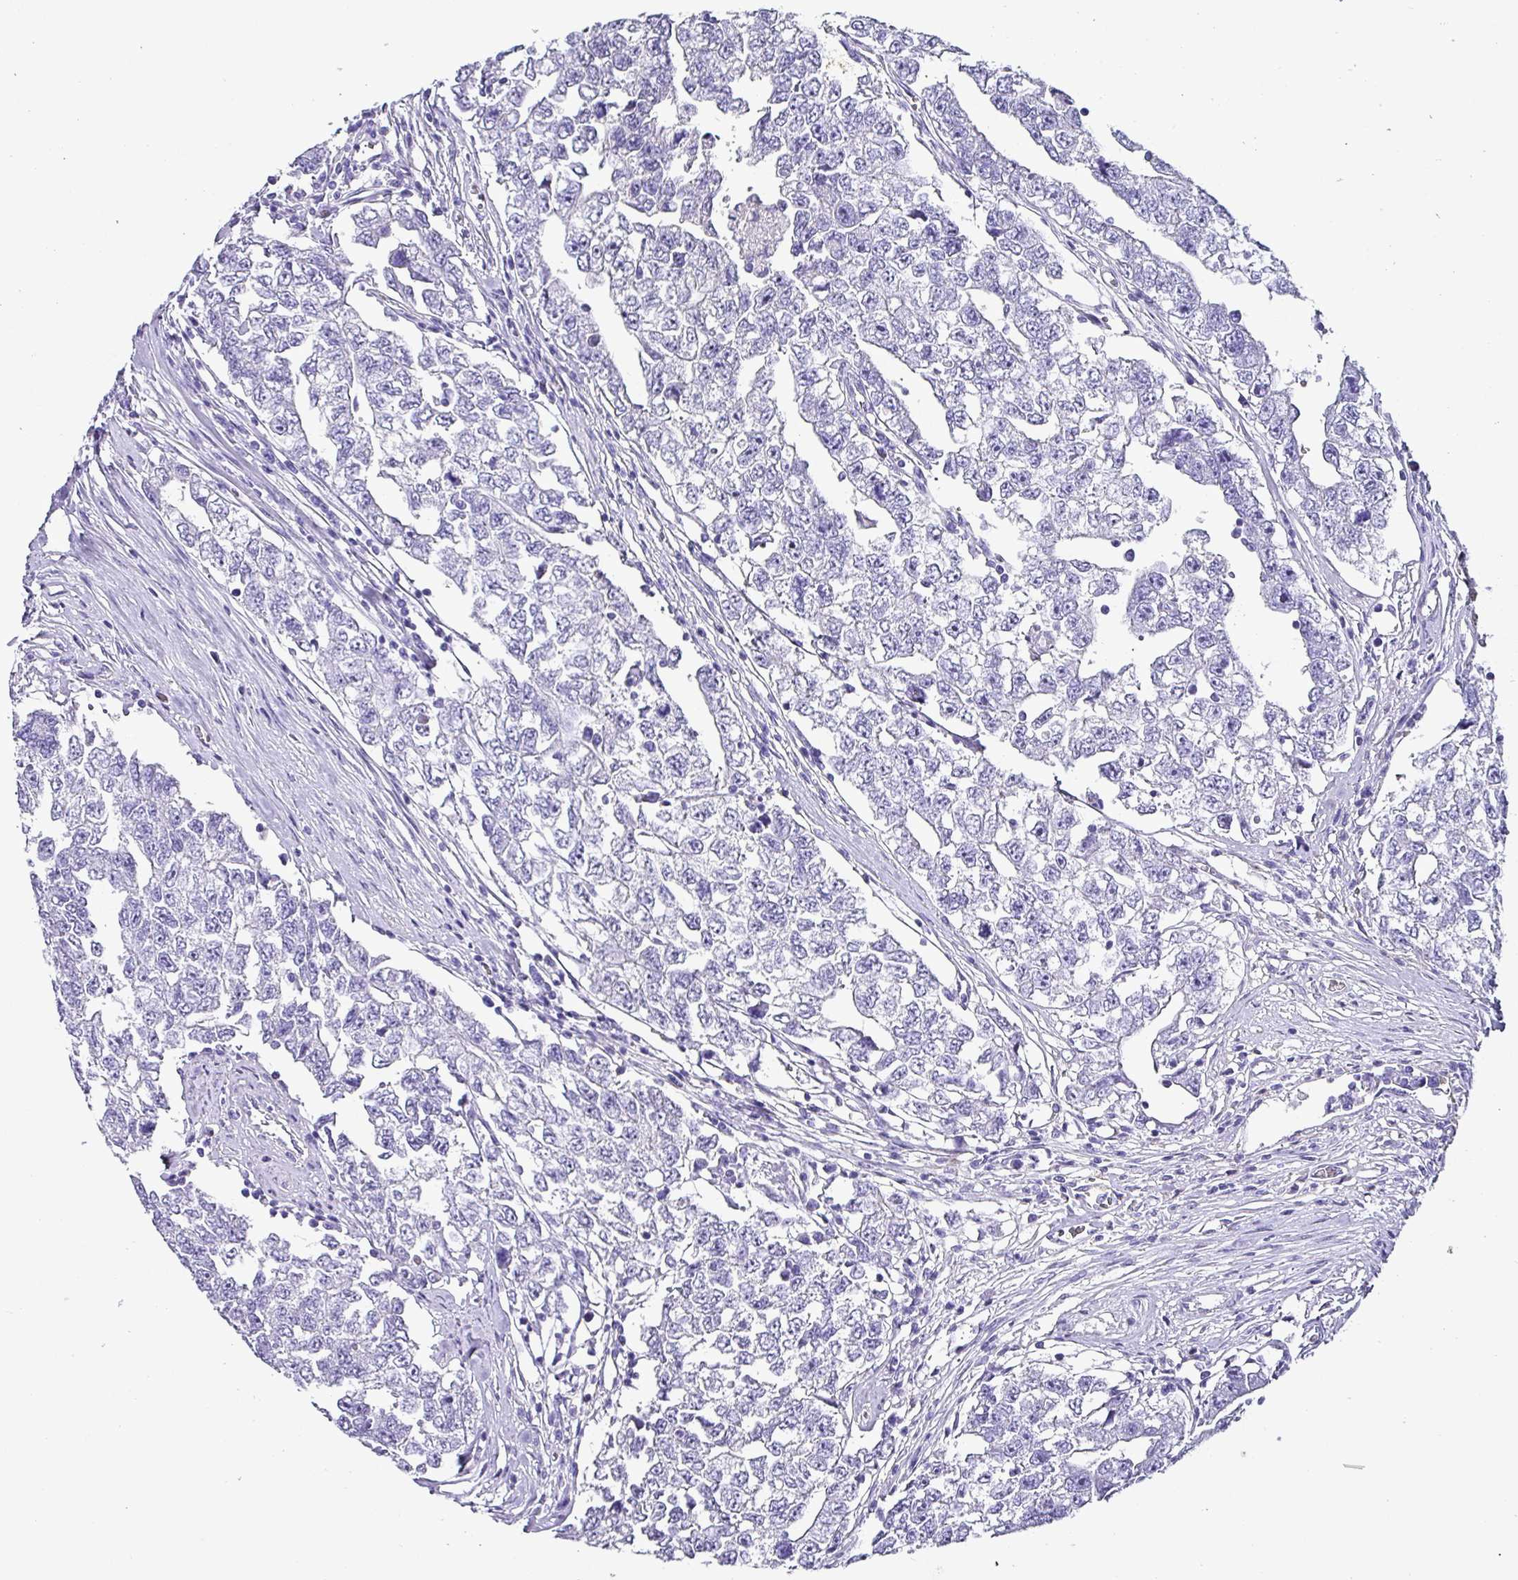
{"staining": {"intensity": "negative", "quantity": "none", "location": "none"}, "tissue": "testis cancer", "cell_type": "Tumor cells", "image_type": "cancer", "snomed": [{"axis": "morphology", "description": "Carcinoma, Embryonal, NOS"}, {"axis": "topography", "description": "Testis"}], "caption": "Image shows no protein staining in tumor cells of testis embryonal carcinoma tissue.", "gene": "KRT6C", "patient": {"sex": "male", "age": 22}}